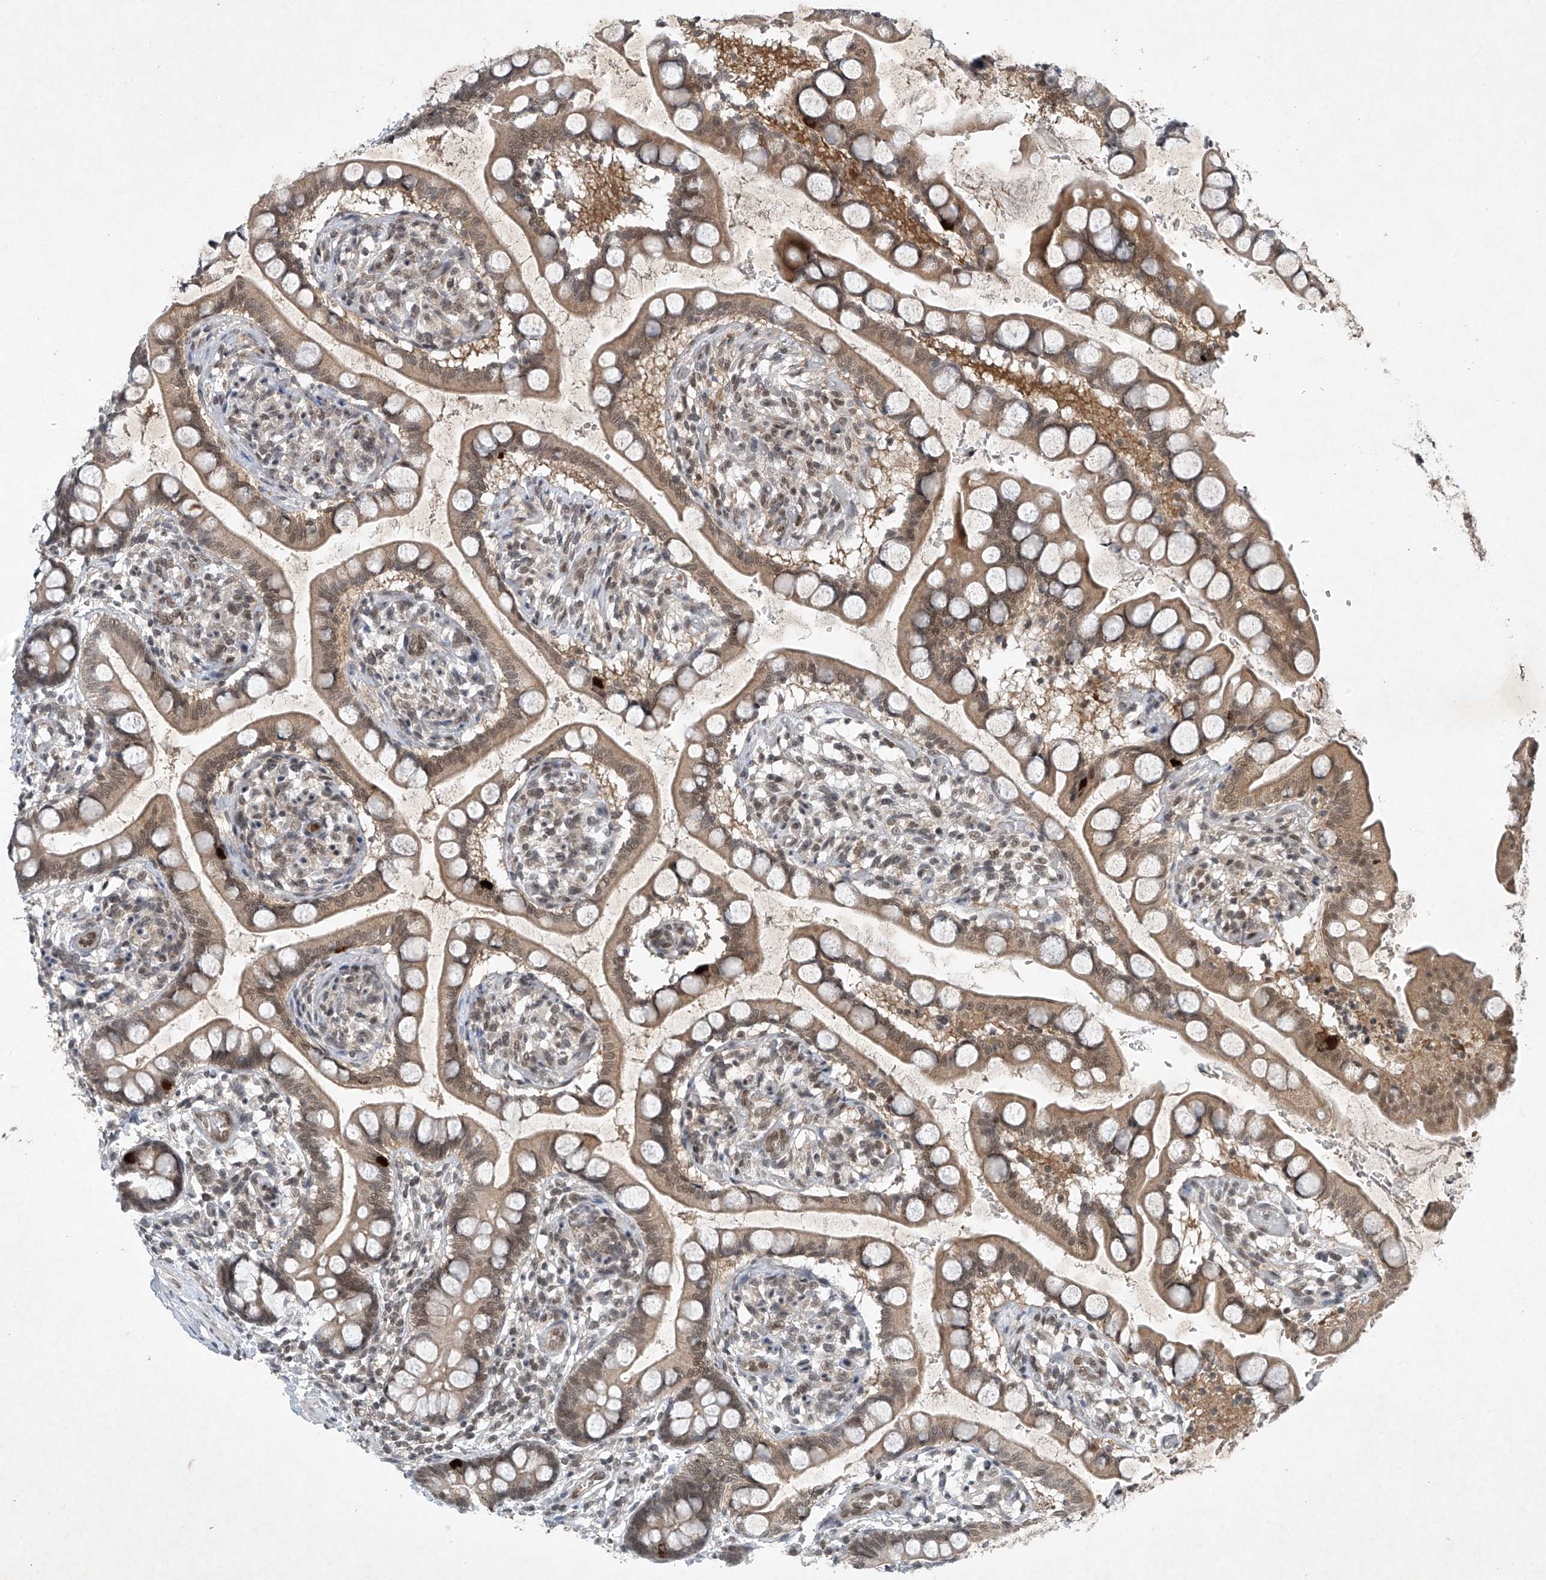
{"staining": {"intensity": "moderate", "quantity": ">75%", "location": "cytoplasmic/membranous,nuclear"}, "tissue": "small intestine", "cell_type": "Glandular cells", "image_type": "normal", "snomed": [{"axis": "morphology", "description": "Normal tissue, NOS"}, {"axis": "topography", "description": "Small intestine"}], "caption": "Human small intestine stained for a protein (brown) shows moderate cytoplasmic/membranous,nuclear positive staining in about >75% of glandular cells.", "gene": "TAF8", "patient": {"sex": "male", "age": 52}}